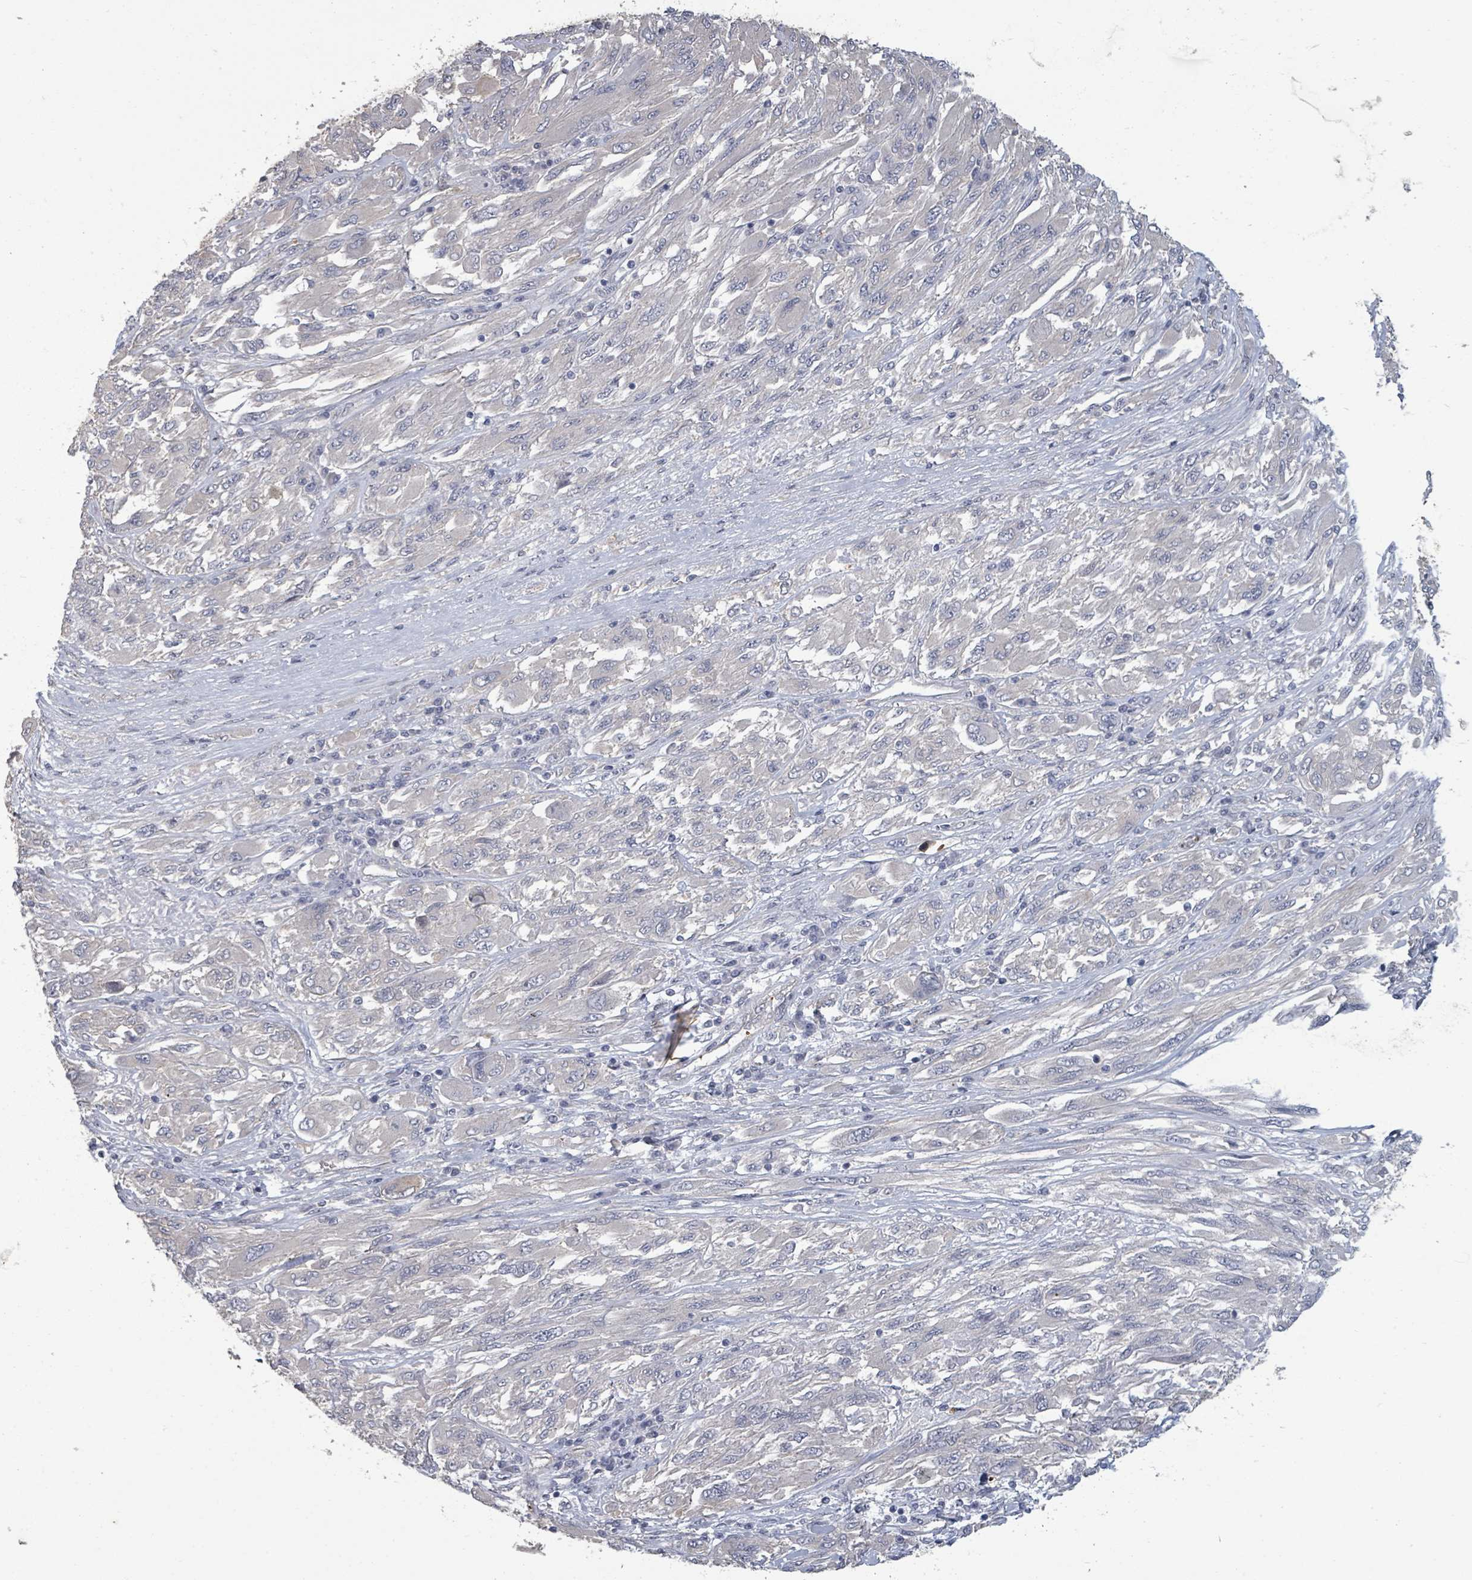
{"staining": {"intensity": "negative", "quantity": "none", "location": "none"}, "tissue": "melanoma", "cell_type": "Tumor cells", "image_type": "cancer", "snomed": [{"axis": "morphology", "description": "Malignant melanoma, NOS"}, {"axis": "topography", "description": "Skin"}], "caption": "DAB (3,3'-diaminobenzidine) immunohistochemical staining of malignant melanoma demonstrates no significant positivity in tumor cells.", "gene": "PLAUR", "patient": {"sex": "female", "age": 91}}